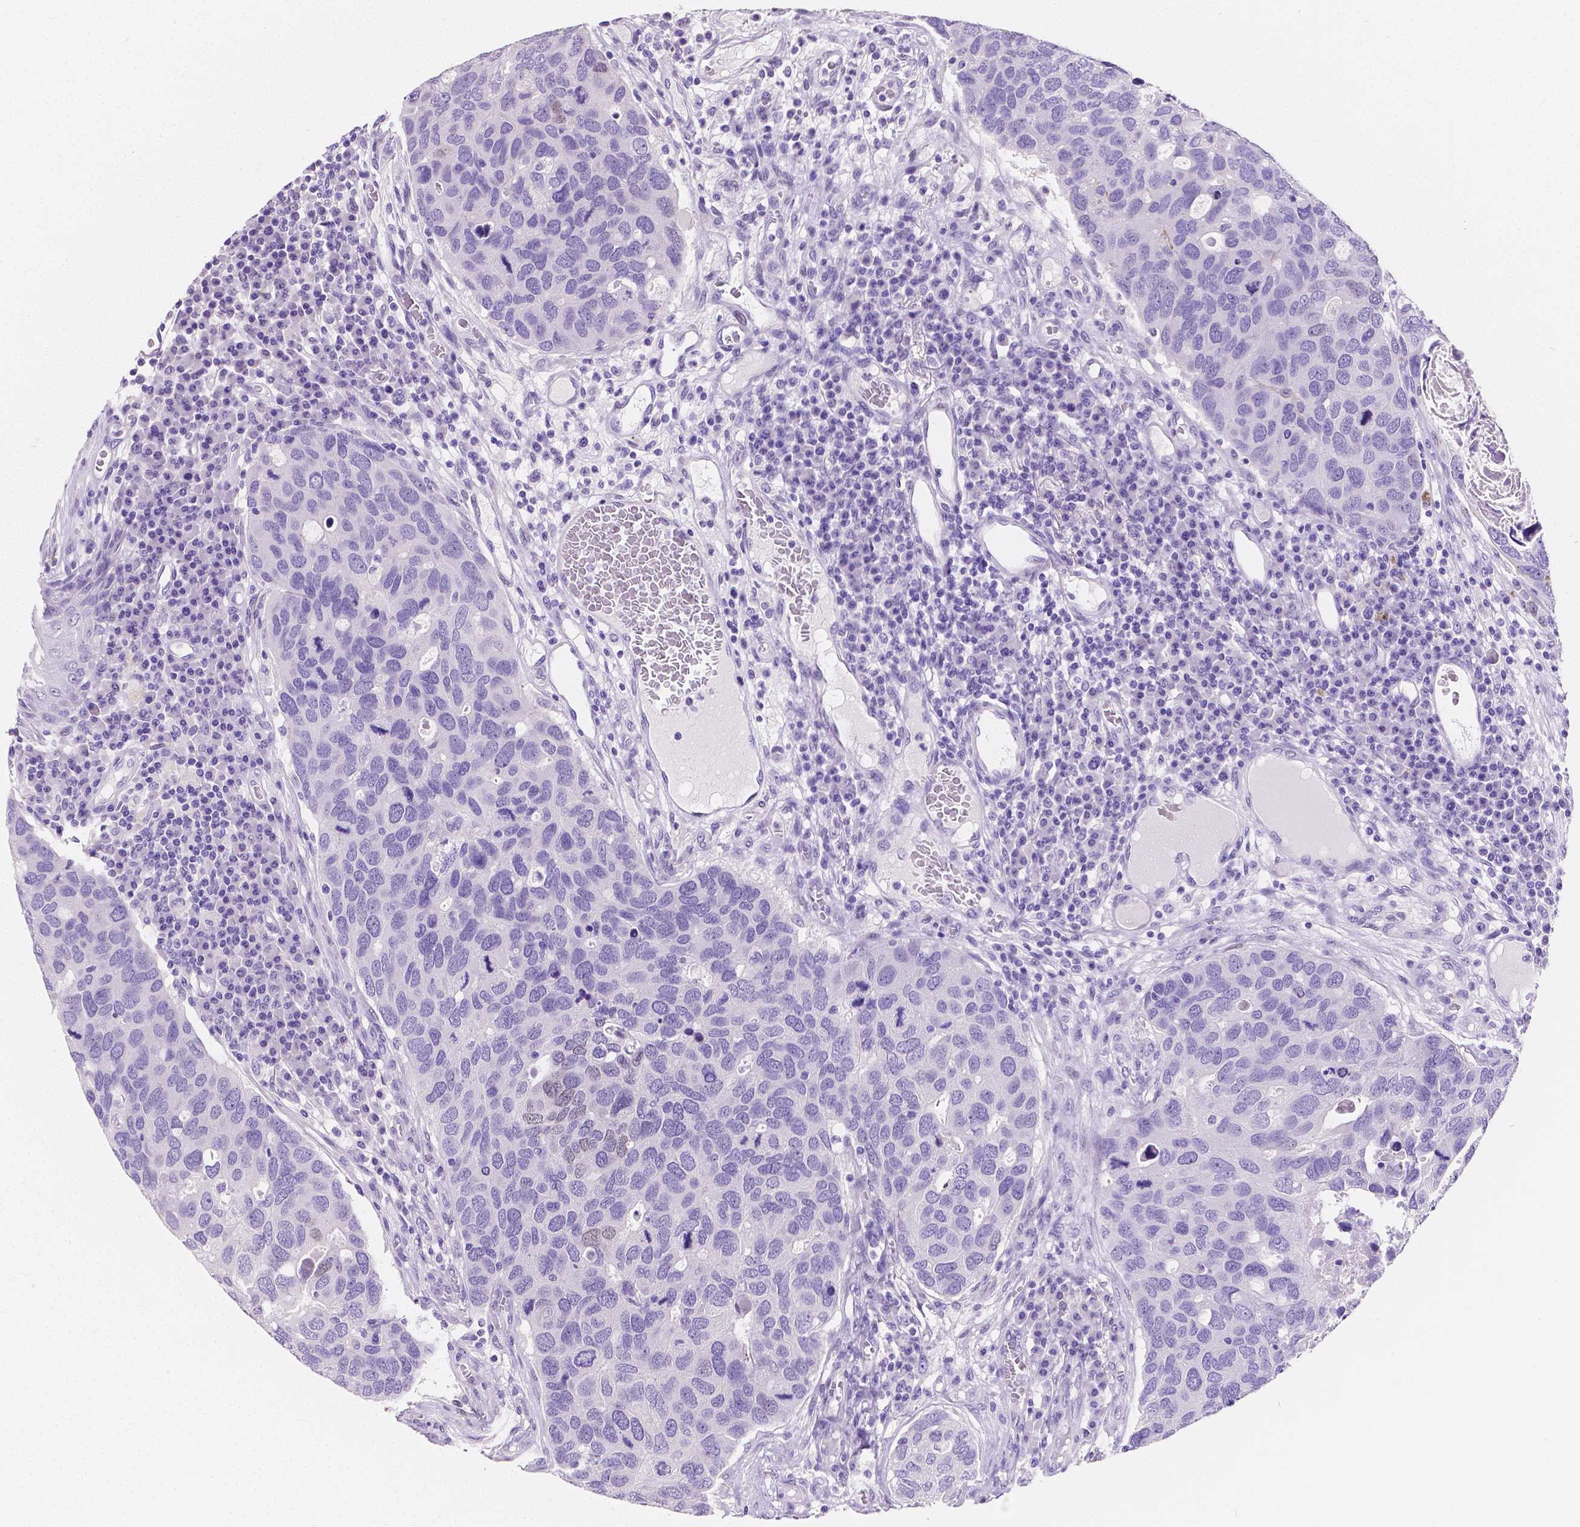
{"staining": {"intensity": "negative", "quantity": "none", "location": "none"}, "tissue": "breast cancer", "cell_type": "Tumor cells", "image_type": "cancer", "snomed": [{"axis": "morphology", "description": "Duct carcinoma"}, {"axis": "topography", "description": "Breast"}], "caption": "Invasive ductal carcinoma (breast) was stained to show a protein in brown. There is no significant expression in tumor cells.", "gene": "SATB2", "patient": {"sex": "female", "age": 83}}